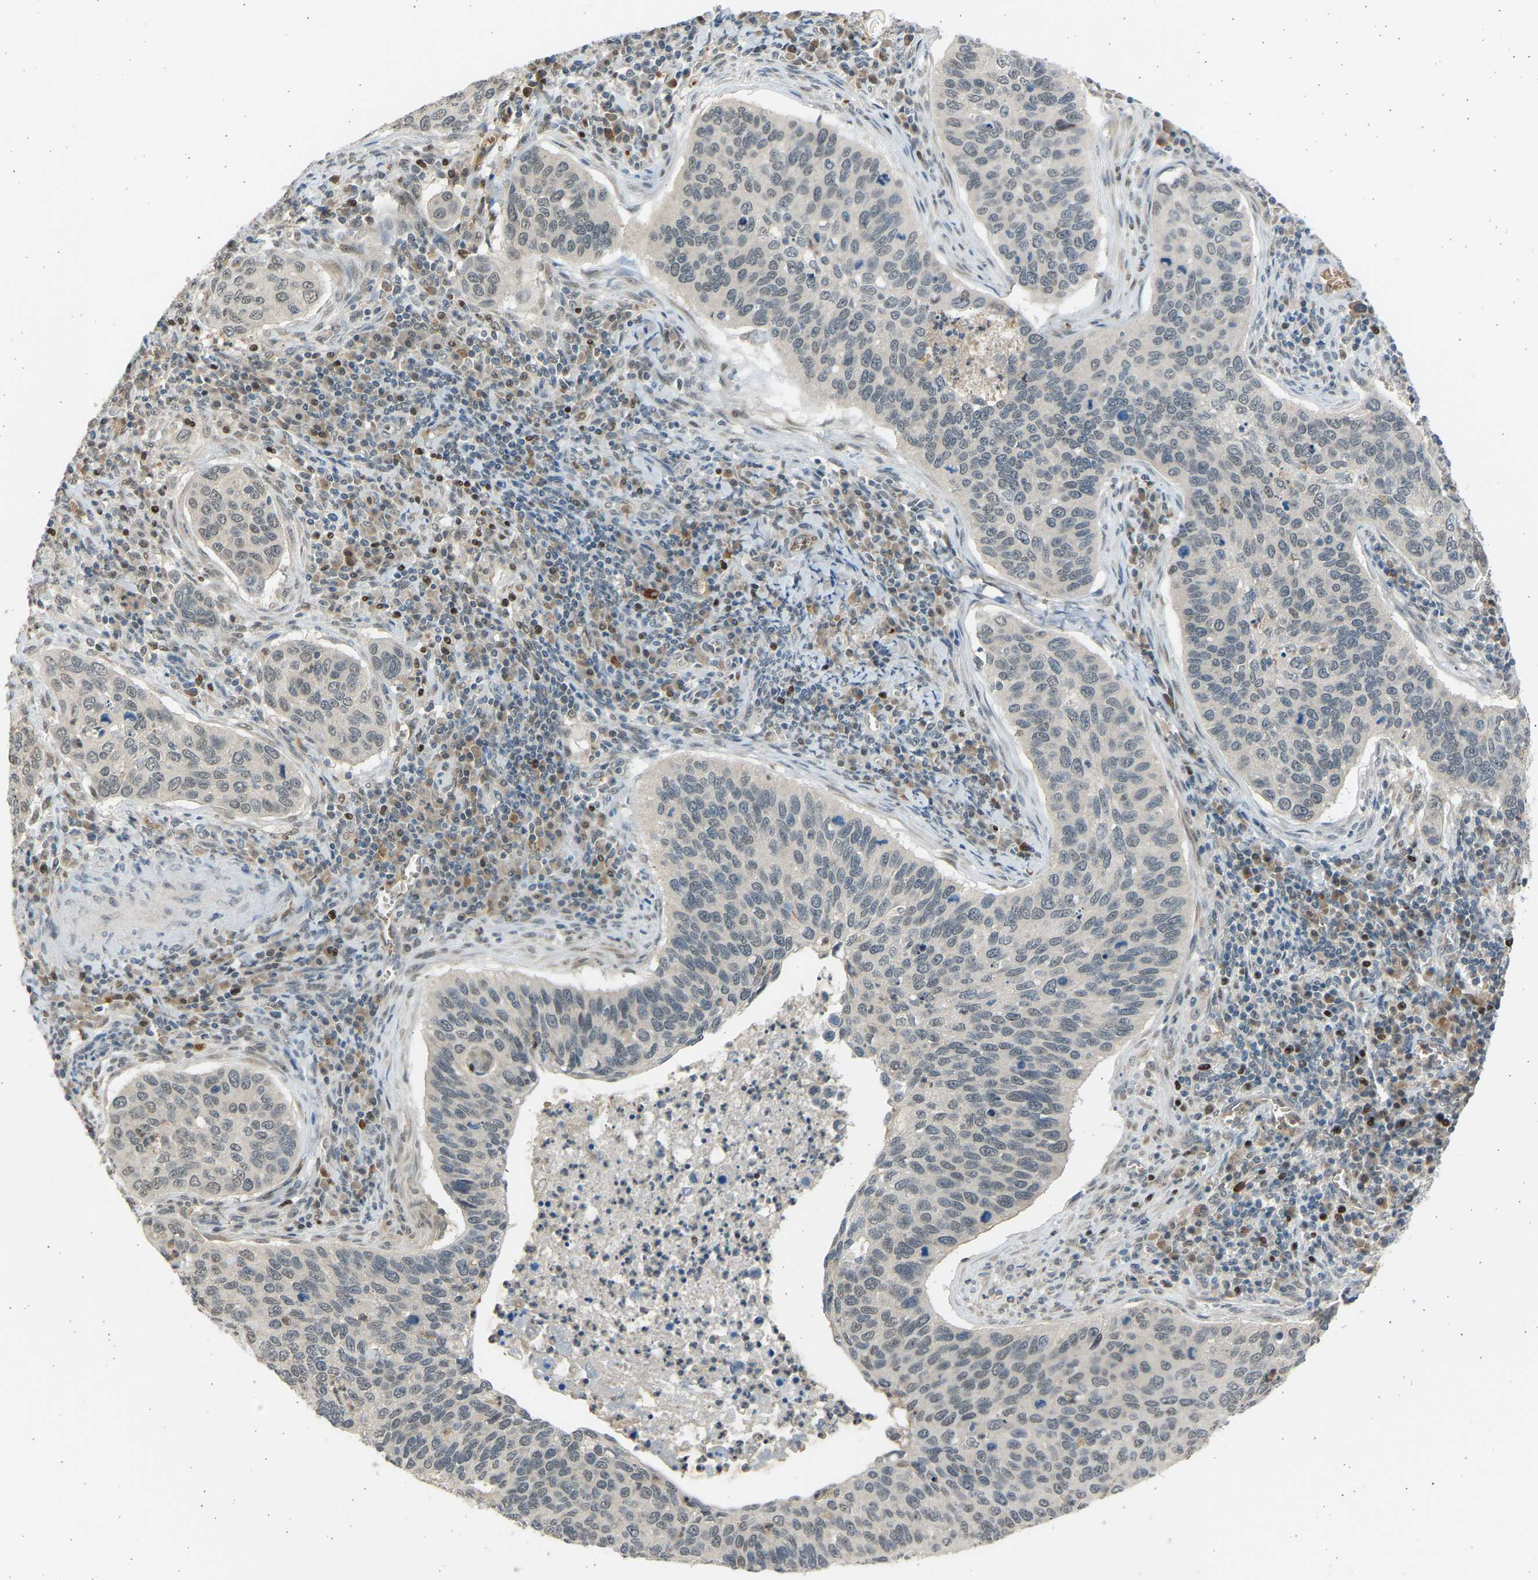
{"staining": {"intensity": "weak", "quantity": "25%-75%", "location": "nuclear"}, "tissue": "cervical cancer", "cell_type": "Tumor cells", "image_type": "cancer", "snomed": [{"axis": "morphology", "description": "Squamous cell carcinoma, NOS"}, {"axis": "topography", "description": "Cervix"}], "caption": "Protein staining displays weak nuclear expression in approximately 25%-75% of tumor cells in cervical cancer (squamous cell carcinoma).", "gene": "BIRC2", "patient": {"sex": "female", "age": 53}}